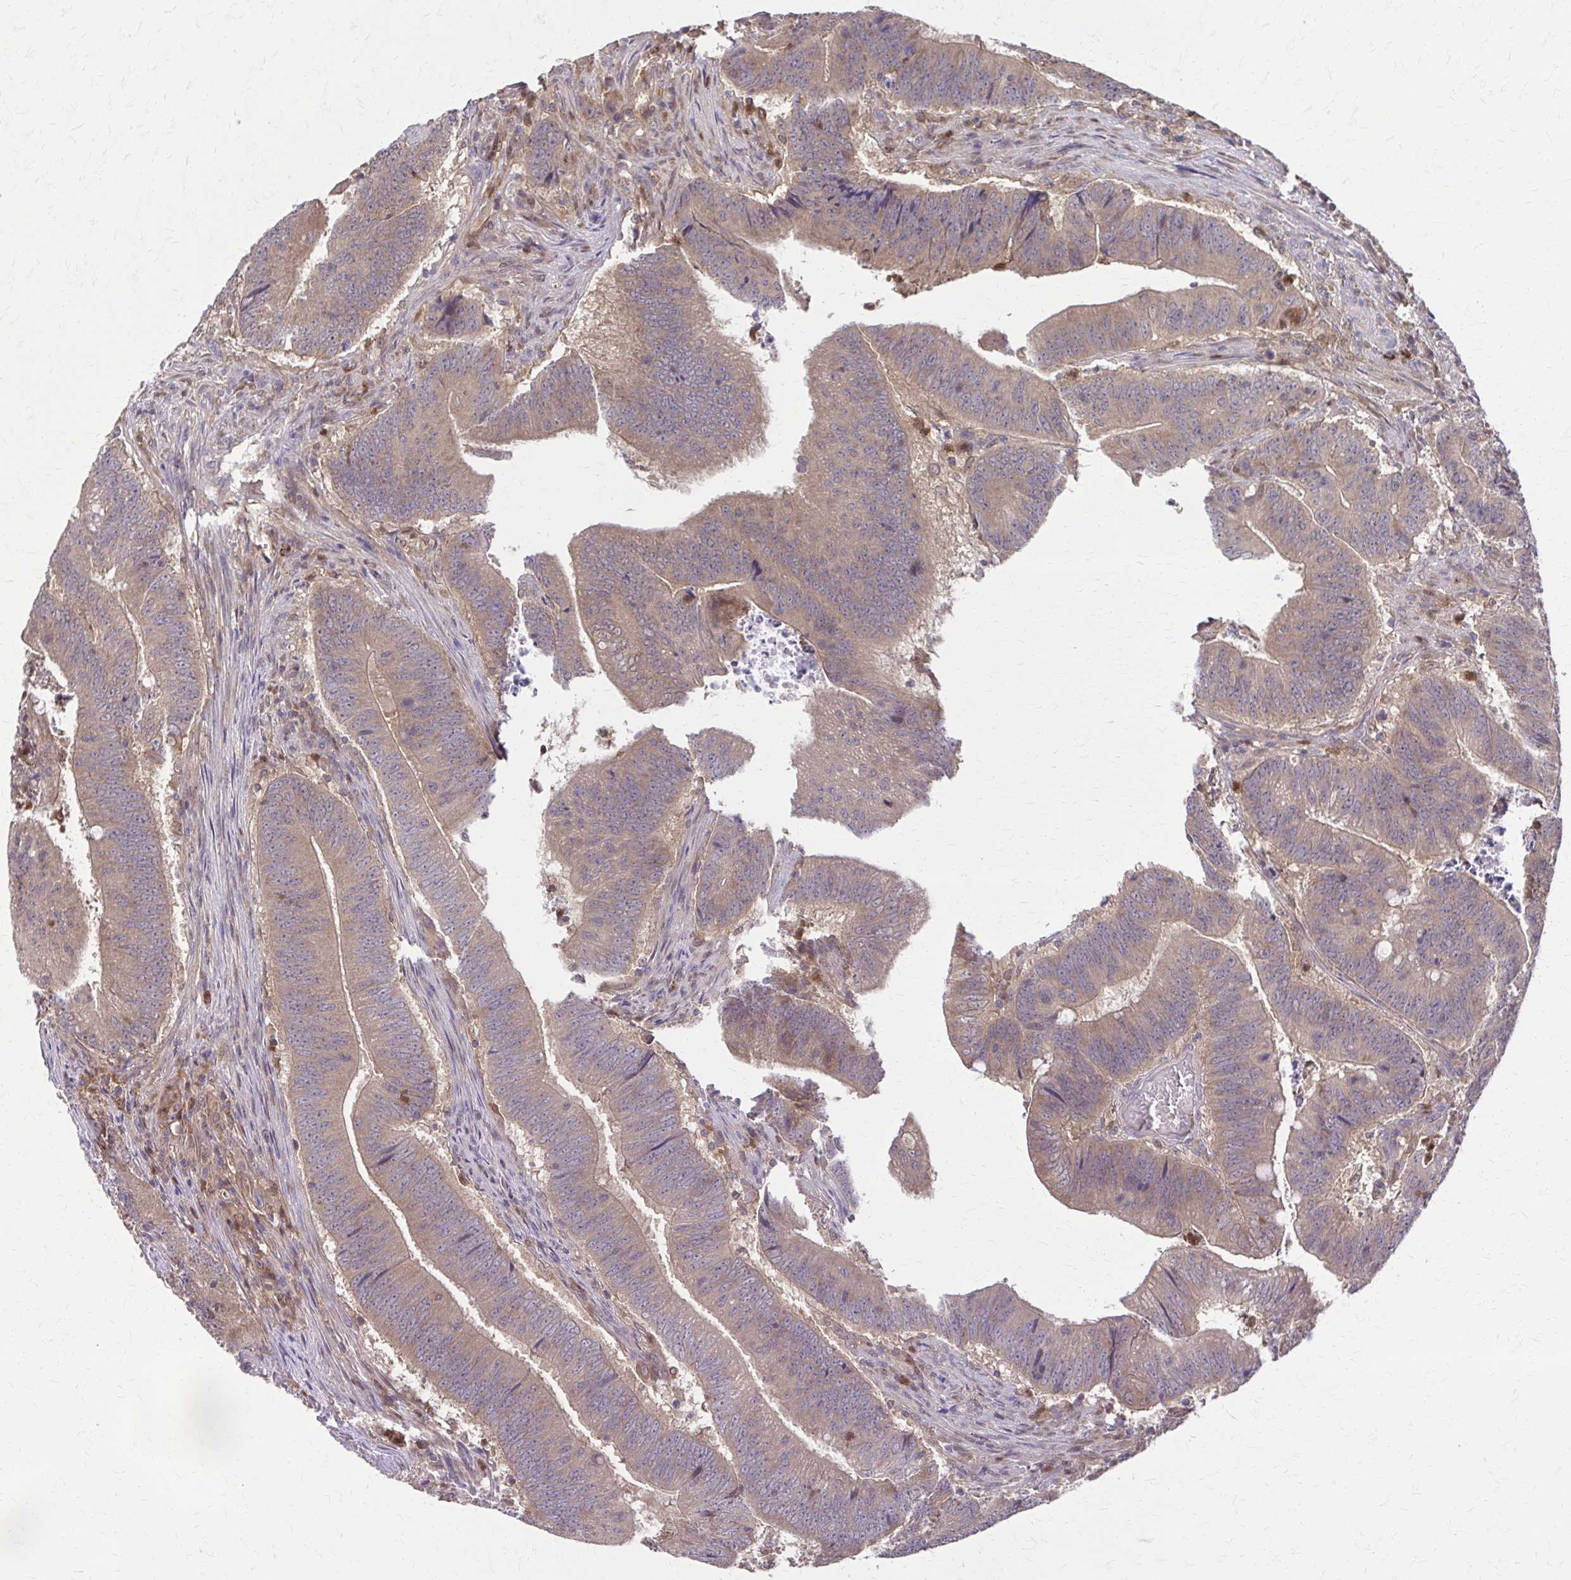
{"staining": {"intensity": "moderate", "quantity": ">75%", "location": "cytoplasmic/membranous"}, "tissue": "colorectal cancer", "cell_type": "Tumor cells", "image_type": "cancer", "snomed": [{"axis": "morphology", "description": "Adenocarcinoma, NOS"}, {"axis": "topography", "description": "Colon"}], "caption": "Human colorectal adenocarcinoma stained for a protein (brown) reveals moderate cytoplasmic/membranous positive expression in about >75% of tumor cells.", "gene": "NRBF2", "patient": {"sex": "female", "age": 87}}